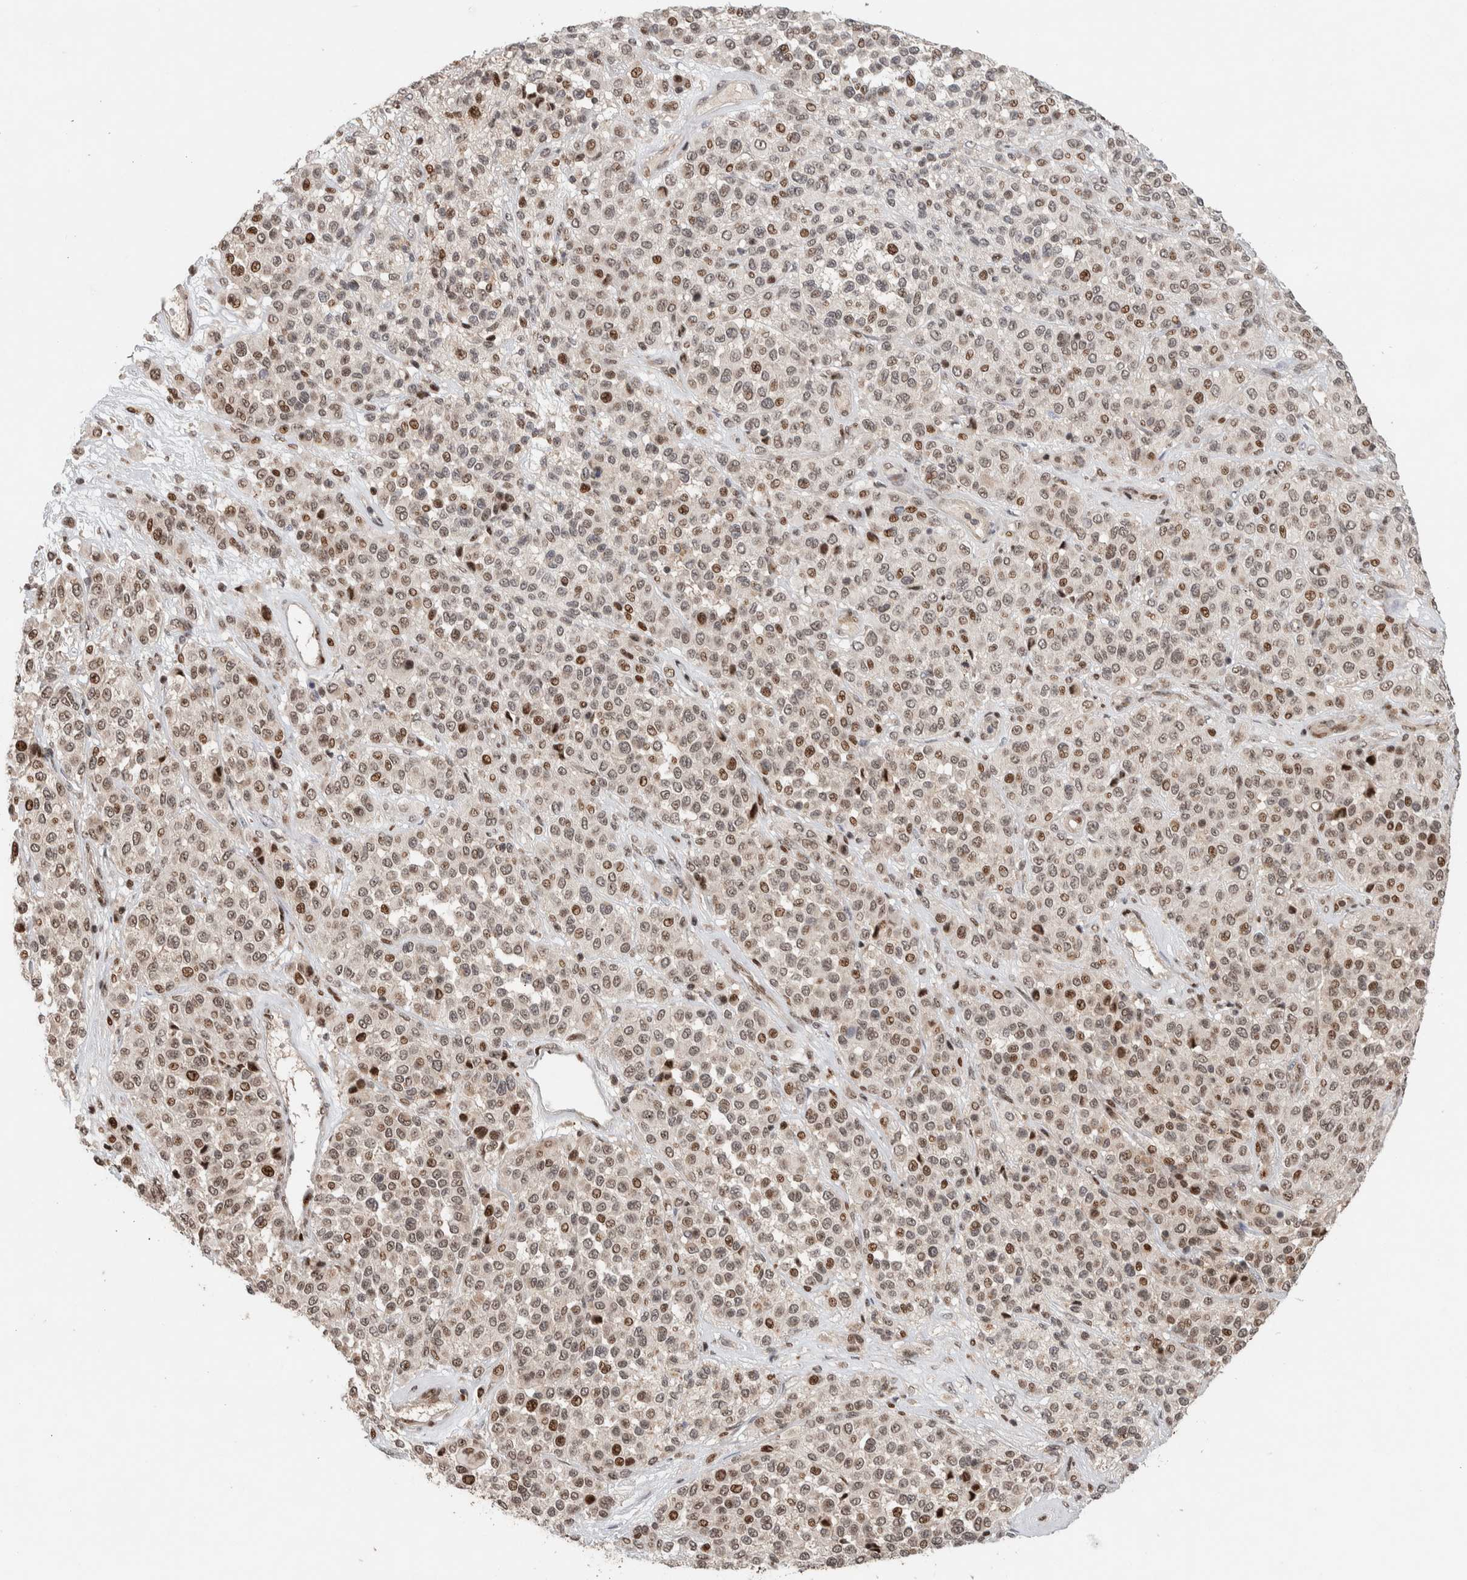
{"staining": {"intensity": "moderate", "quantity": "25%-75%", "location": "nuclear"}, "tissue": "melanoma", "cell_type": "Tumor cells", "image_type": "cancer", "snomed": [{"axis": "morphology", "description": "Malignant melanoma, Metastatic site"}, {"axis": "topography", "description": "Pancreas"}], "caption": "DAB immunohistochemical staining of human malignant melanoma (metastatic site) reveals moderate nuclear protein positivity in approximately 25%-75% of tumor cells. The protein of interest is stained brown, and the nuclei are stained in blue (DAB IHC with brightfield microscopy, high magnification).", "gene": "ZNF521", "patient": {"sex": "female", "age": 30}}